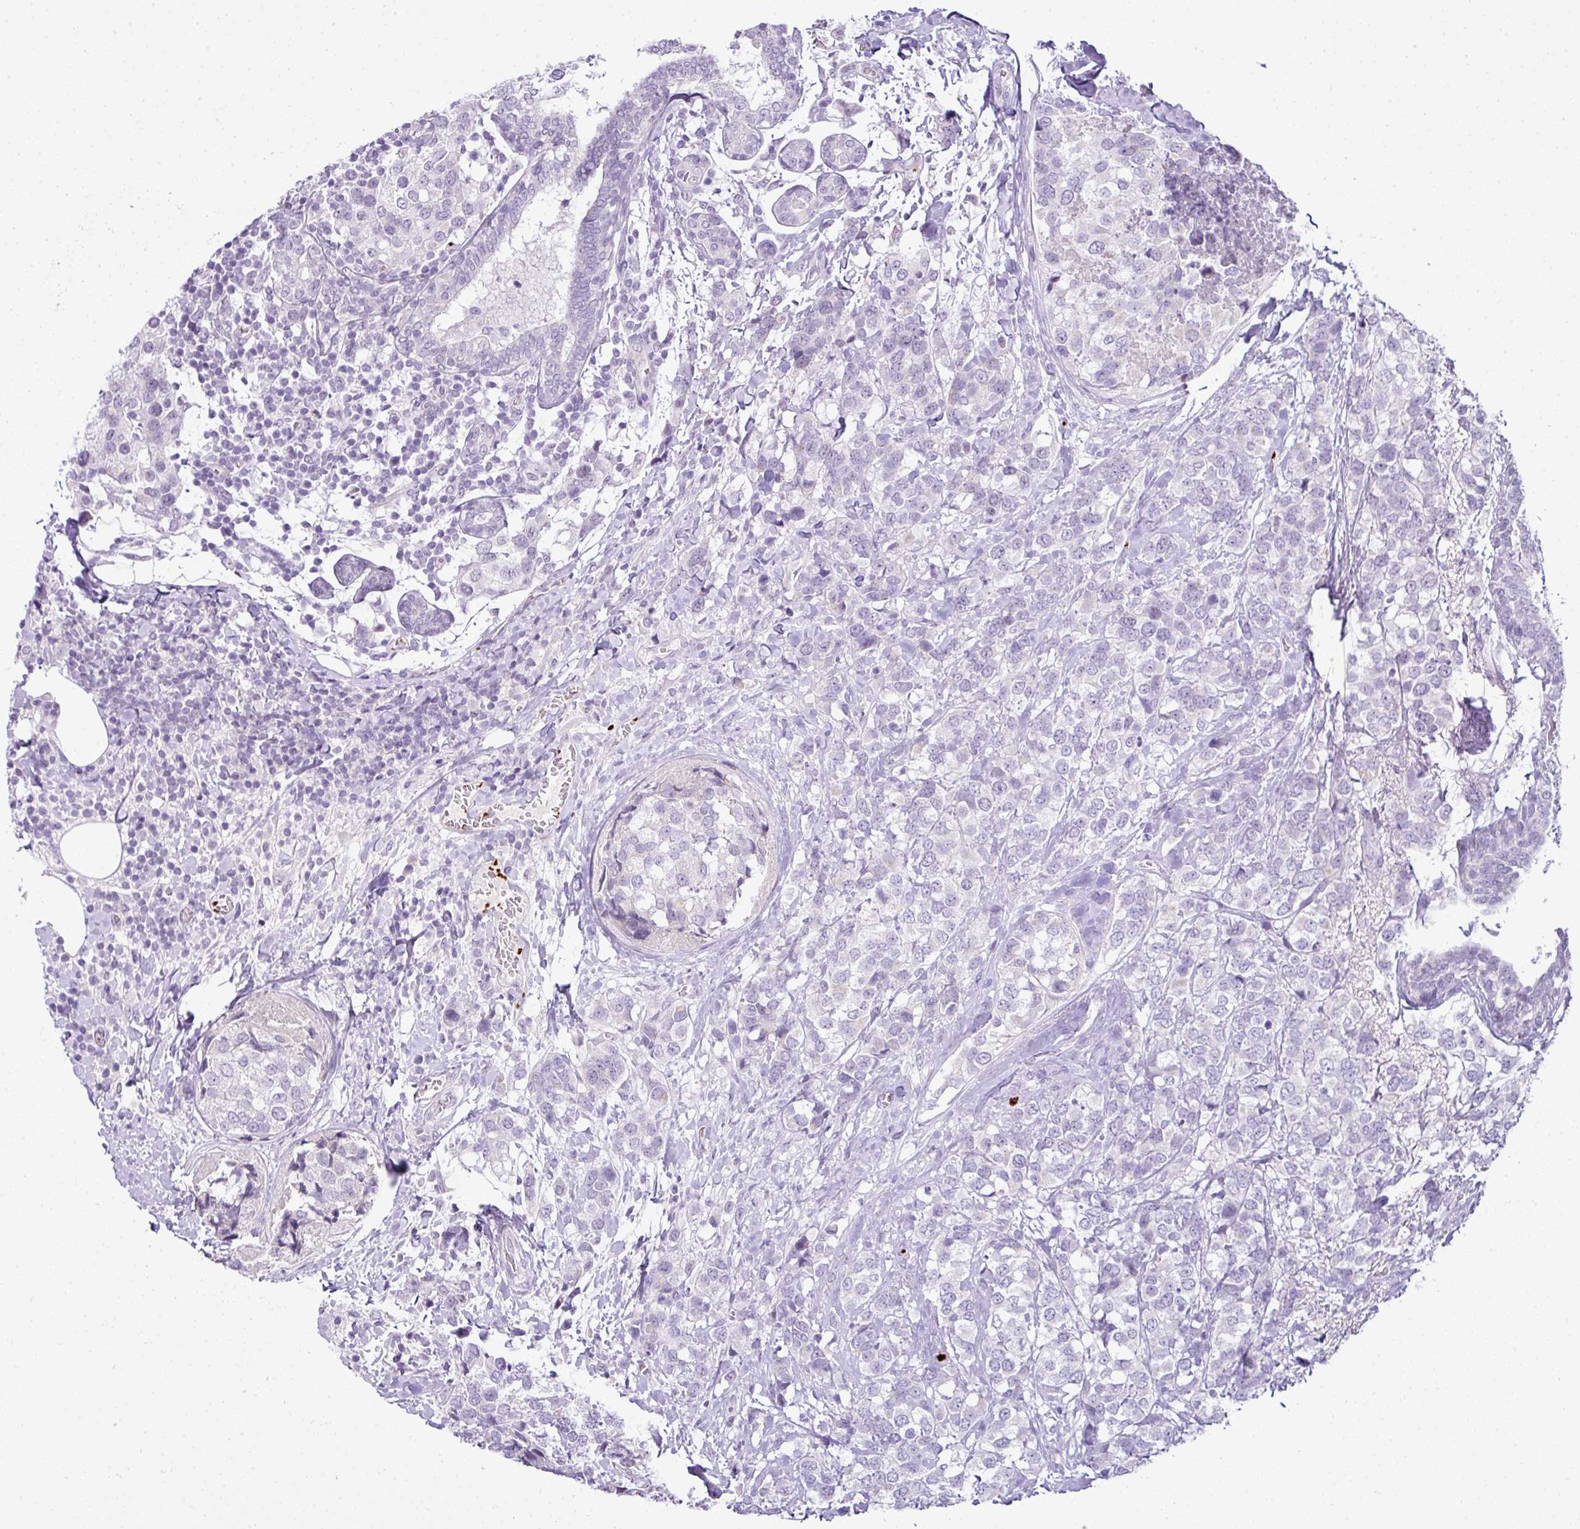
{"staining": {"intensity": "negative", "quantity": "none", "location": "none"}, "tissue": "breast cancer", "cell_type": "Tumor cells", "image_type": "cancer", "snomed": [{"axis": "morphology", "description": "Lobular carcinoma"}, {"axis": "topography", "description": "Breast"}], "caption": "Immunohistochemistry of human lobular carcinoma (breast) shows no expression in tumor cells. Brightfield microscopy of immunohistochemistry (IHC) stained with DAB (3,3'-diaminobenzidine) (brown) and hematoxylin (blue), captured at high magnification.", "gene": "CMTM5", "patient": {"sex": "female", "age": 59}}